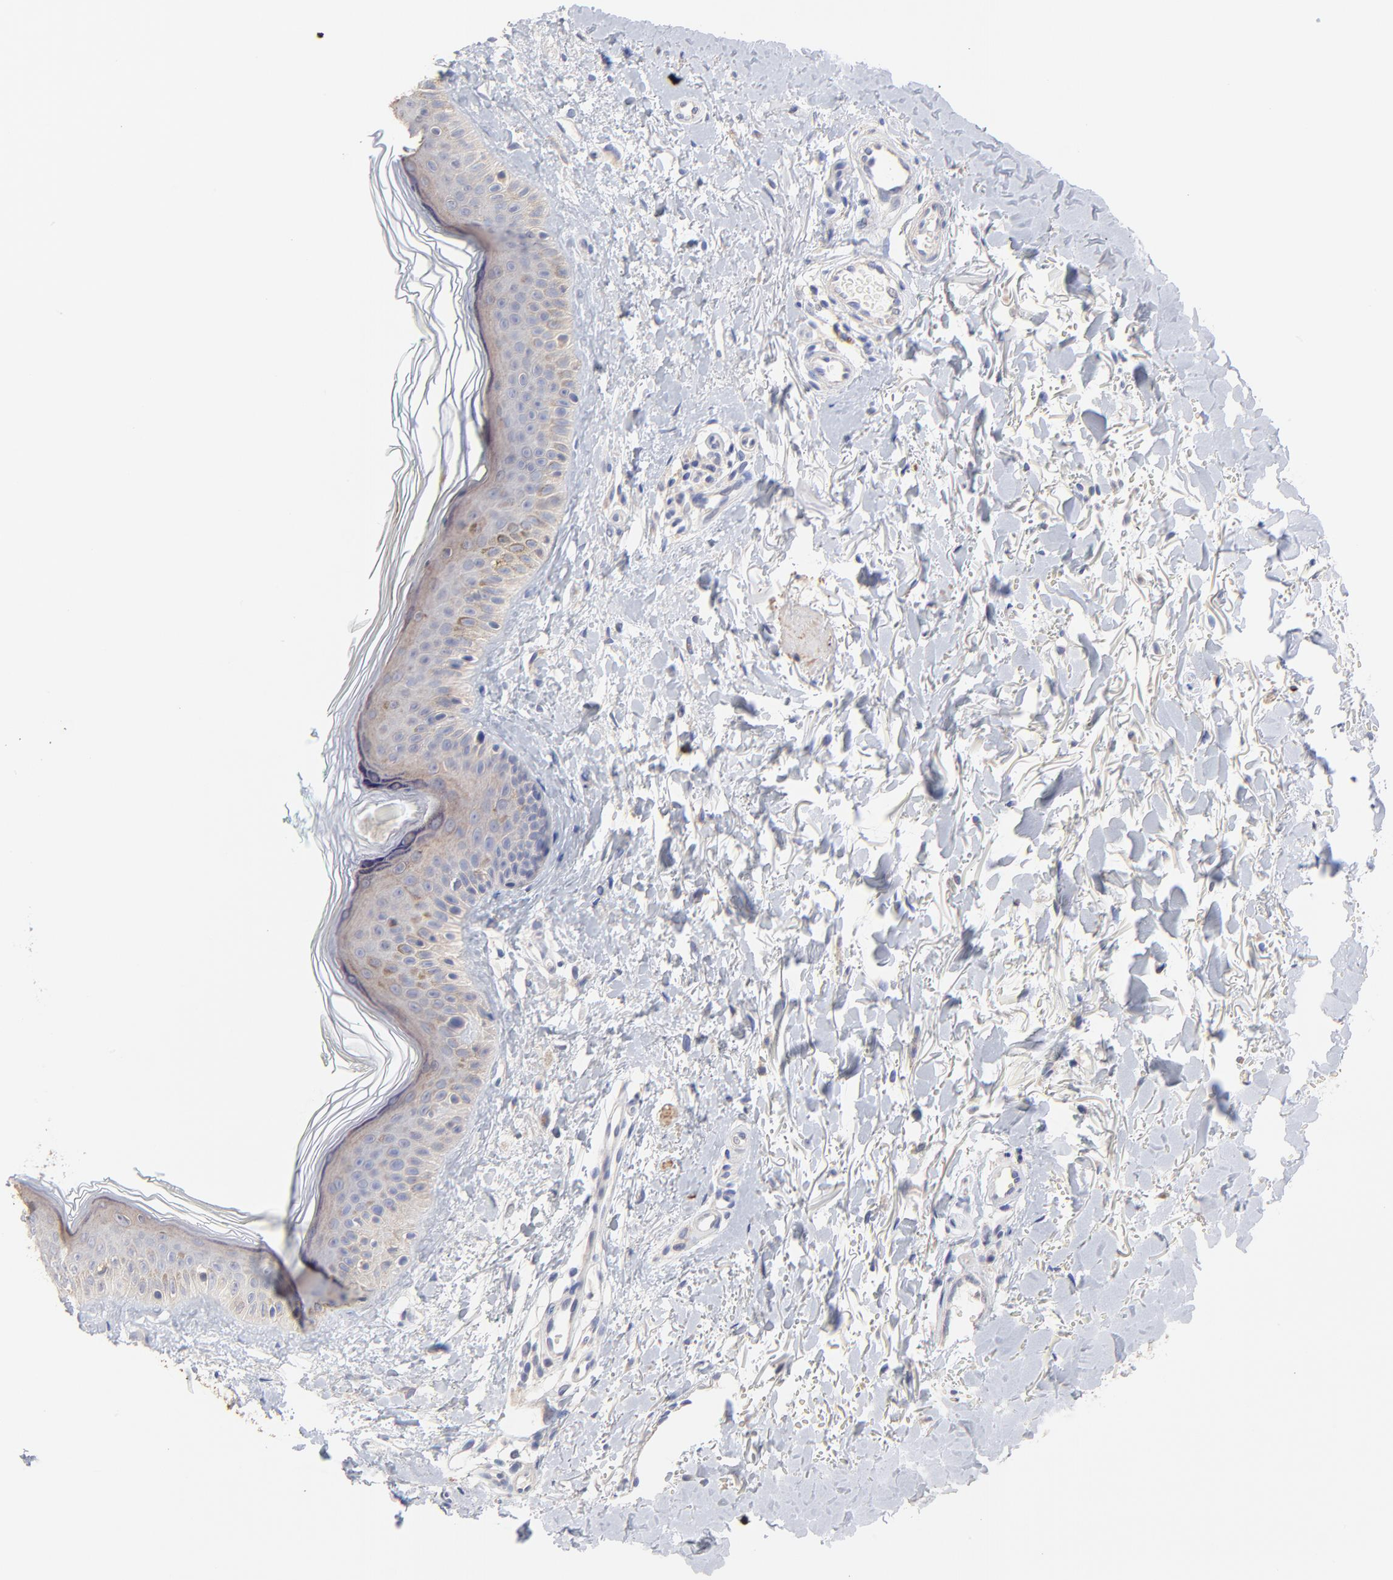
{"staining": {"intensity": "negative", "quantity": "none", "location": "none"}, "tissue": "skin", "cell_type": "Fibroblasts", "image_type": "normal", "snomed": [{"axis": "morphology", "description": "Normal tissue, NOS"}, {"axis": "topography", "description": "Skin"}], "caption": "Fibroblasts are negative for brown protein staining in benign skin. The staining is performed using DAB brown chromogen with nuclei counter-stained in using hematoxylin.", "gene": "TWNK", "patient": {"sex": "male", "age": 71}}